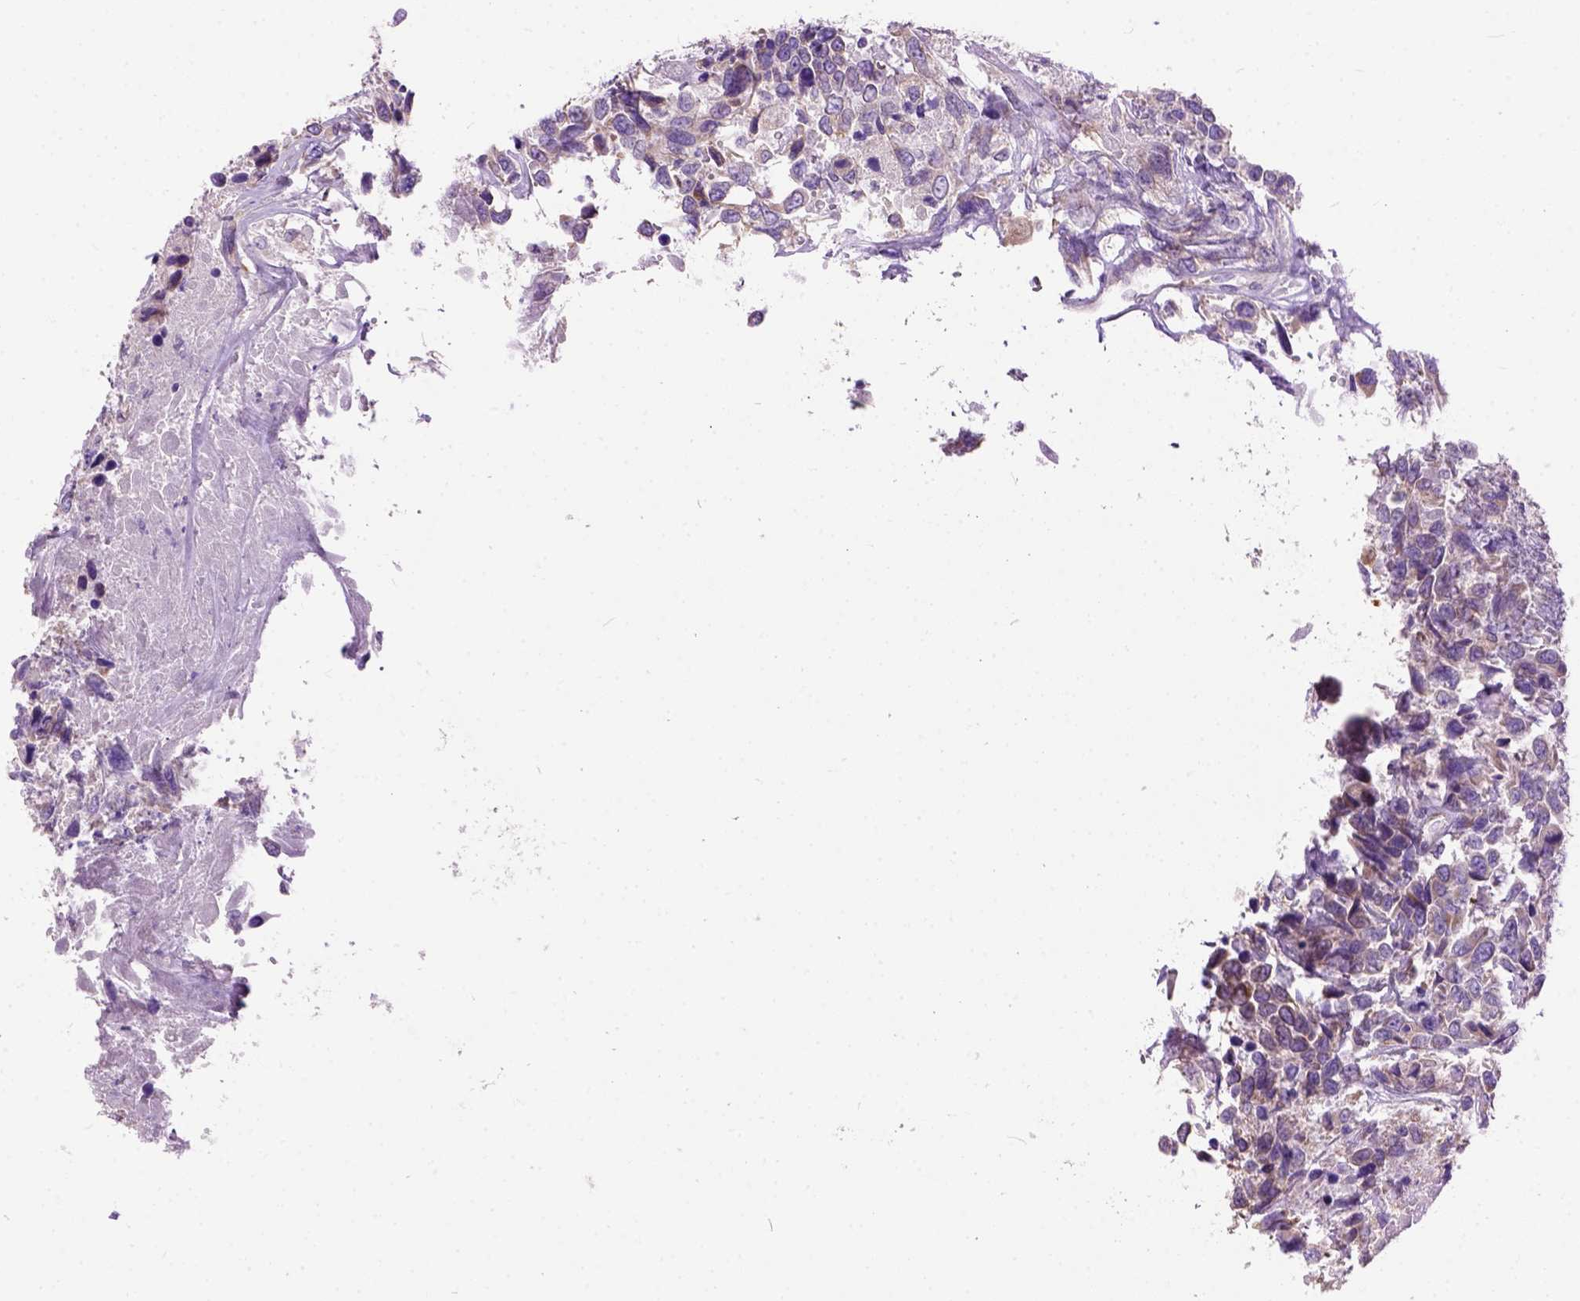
{"staining": {"intensity": "negative", "quantity": "none", "location": "none"}, "tissue": "urothelial cancer", "cell_type": "Tumor cells", "image_type": "cancer", "snomed": [{"axis": "morphology", "description": "Urothelial carcinoma, High grade"}, {"axis": "topography", "description": "Urinary bladder"}], "caption": "Tumor cells show no significant staining in urothelial cancer.", "gene": "SEMA4F", "patient": {"sex": "female", "age": 70}}